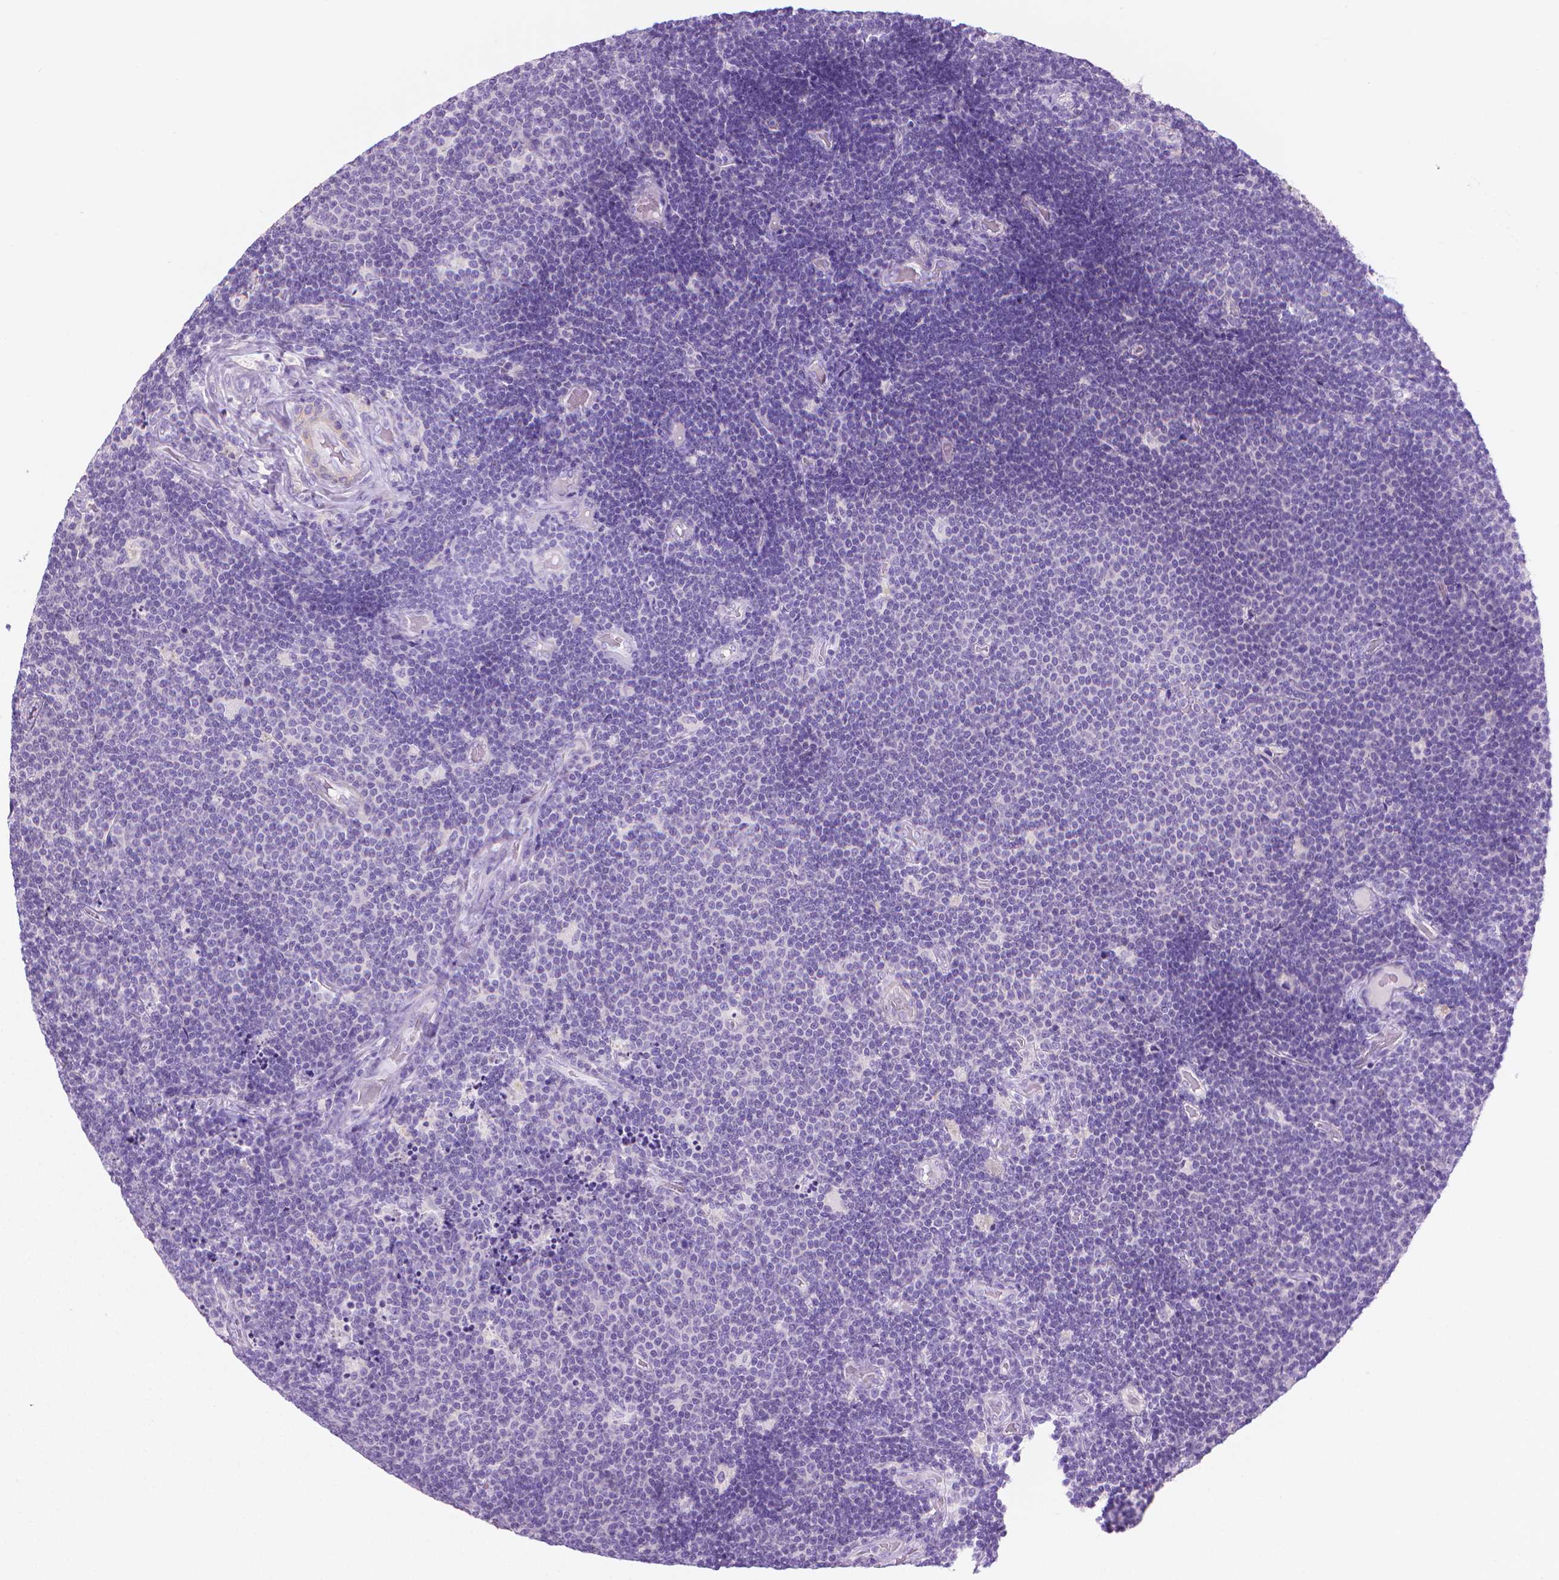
{"staining": {"intensity": "negative", "quantity": "none", "location": "none"}, "tissue": "lymphoma", "cell_type": "Tumor cells", "image_type": "cancer", "snomed": [{"axis": "morphology", "description": "Malignant lymphoma, non-Hodgkin's type, Low grade"}, {"axis": "topography", "description": "Brain"}], "caption": "An immunohistochemistry micrograph of lymphoma is shown. There is no staining in tumor cells of lymphoma.", "gene": "FASN", "patient": {"sex": "female", "age": 66}}